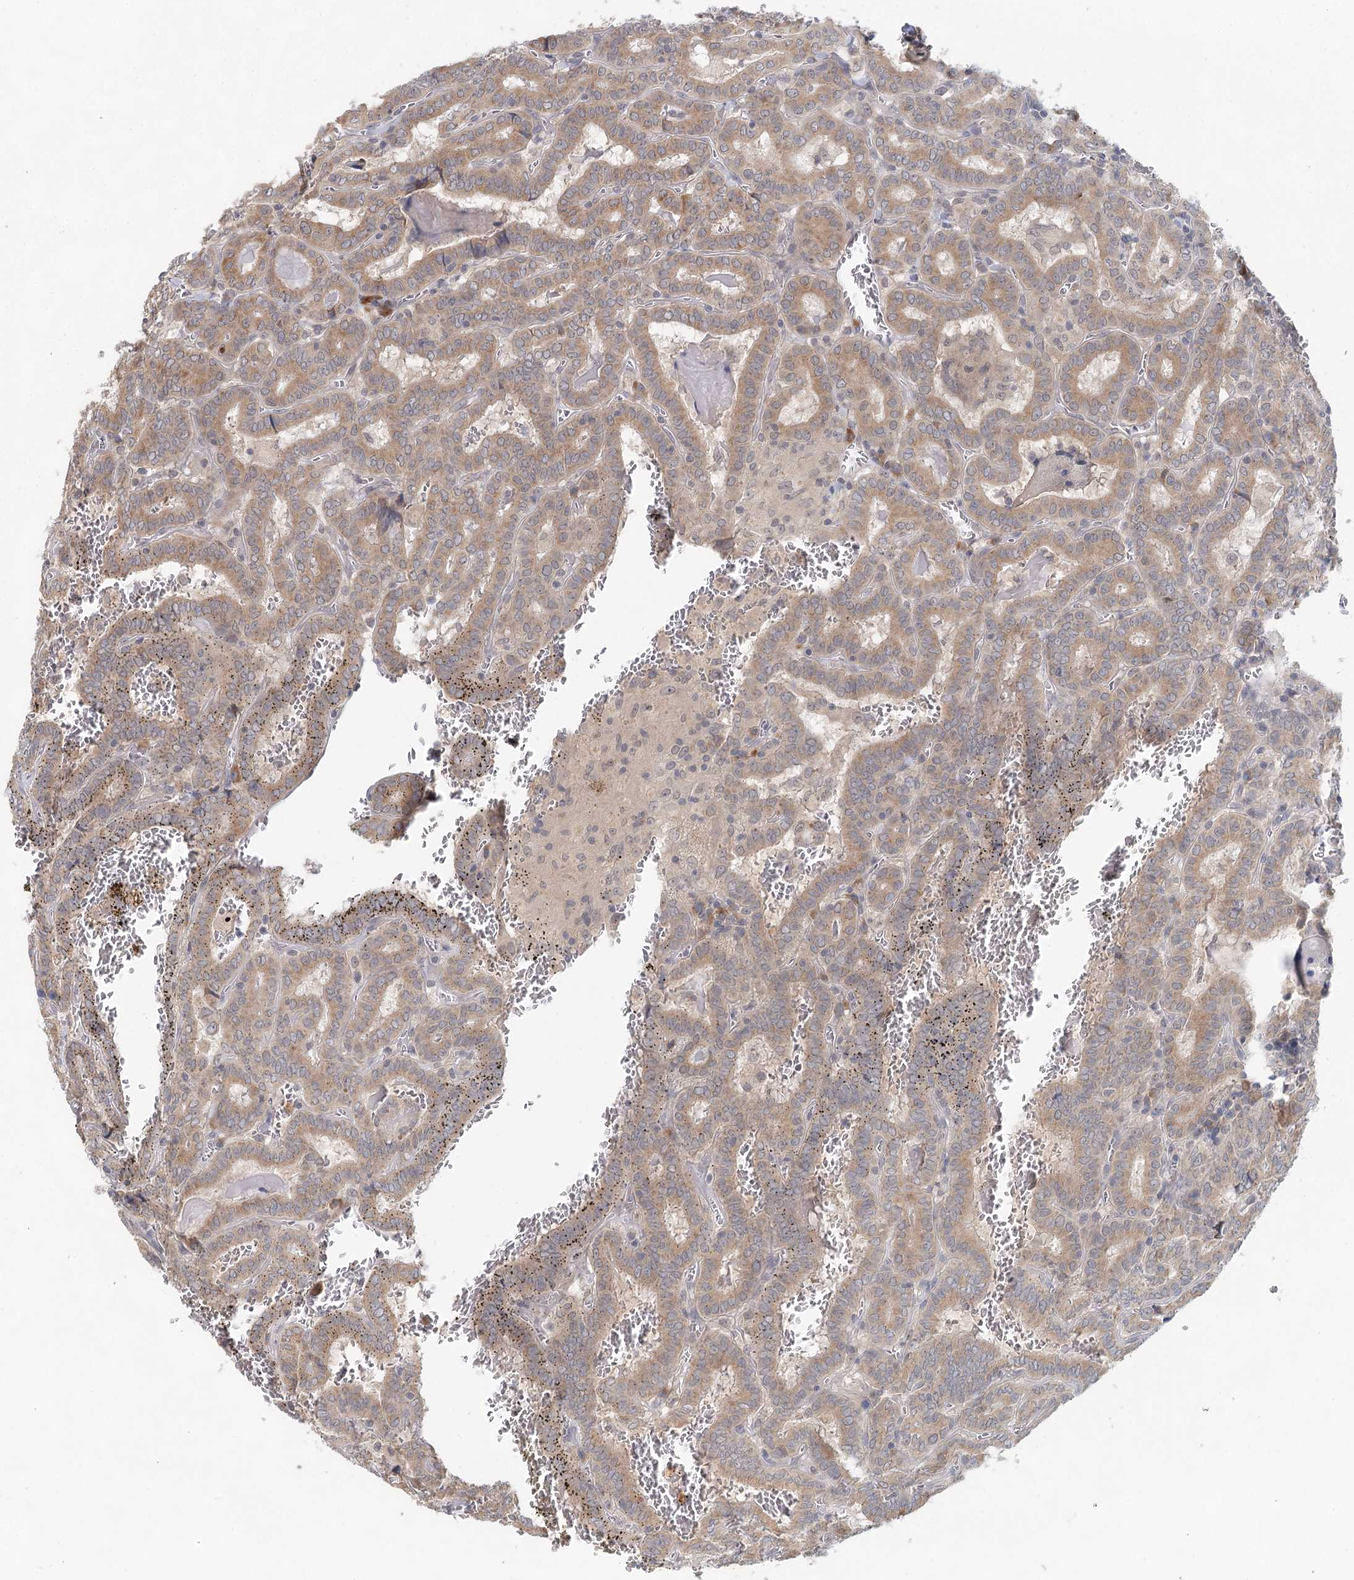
{"staining": {"intensity": "moderate", "quantity": ">75%", "location": "cytoplasmic/membranous"}, "tissue": "thyroid cancer", "cell_type": "Tumor cells", "image_type": "cancer", "snomed": [{"axis": "morphology", "description": "Papillary adenocarcinoma, NOS"}, {"axis": "topography", "description": "Thyroid gland"}], "caption": "The immunohistochemical stain highlights moderate cytoplasmic/membranous positivity in tumor cells of papillary adenocarcinoma (thyroid) tissue.", "gene": "BLTP1", "patient": {"sex": "female", "age": 72}}